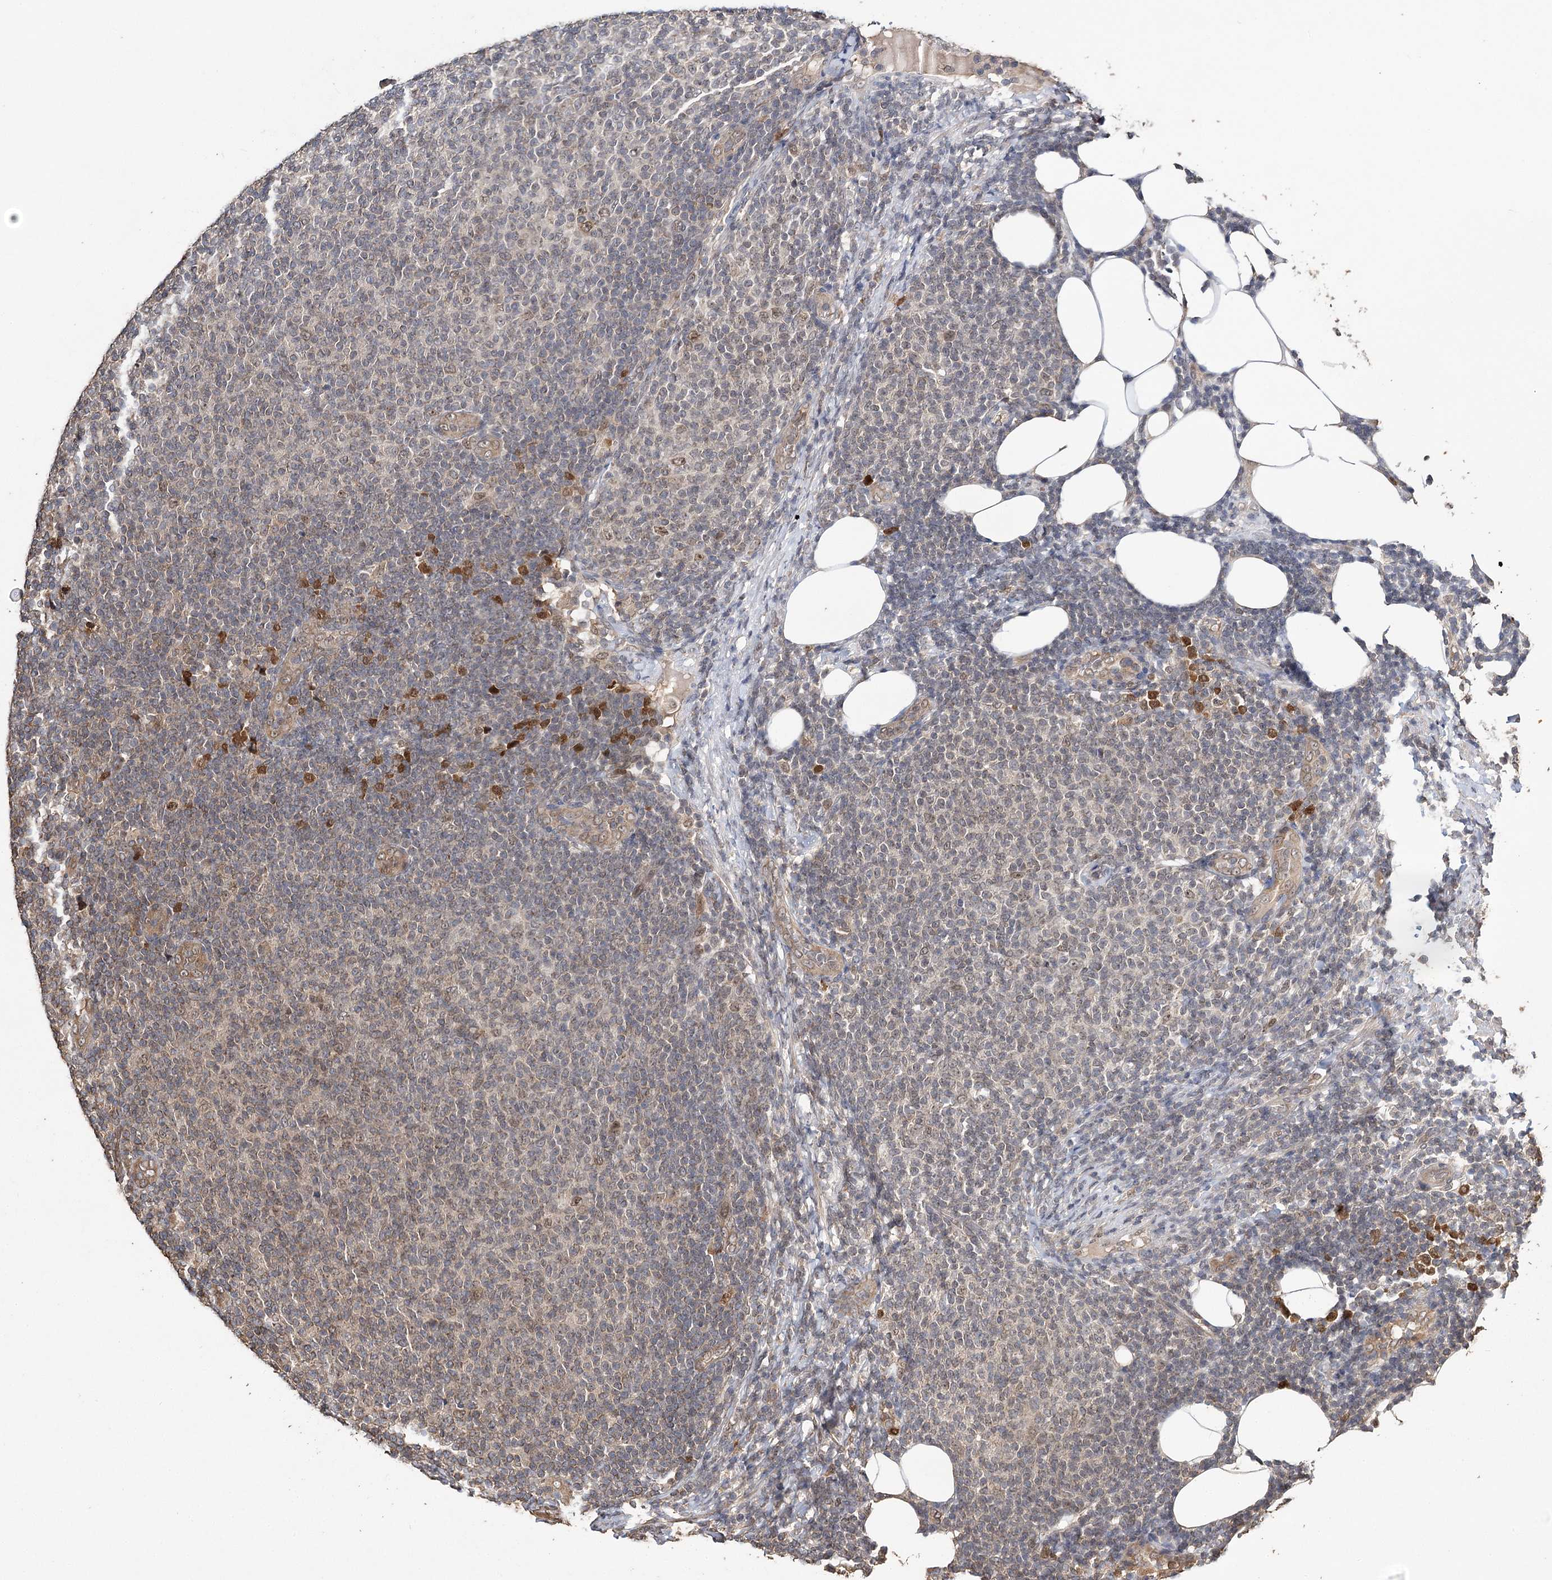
{"staining": {"intensity": "negative", "quantity": "none", "location": "none"}, "tissue": "lymphoma", "cell_type": "Tumor cells", "image_type": "cancer", "snomed": [{"axis": "morphology", "description": "Malignant lymphoma, non-Hodgkin's type, Low grade"}, {"axis": "topography", "description": "Lymph node"}], "caption": "This is a micrograph of immunohistochemistry (IHC) staining of malignant lymphoma, non-Hodgkin's type (low-grade), which shows no positivity in tumor cells.", "gene": "NOPCHAP1", "patient": {"sex": "male", "age": 66}}